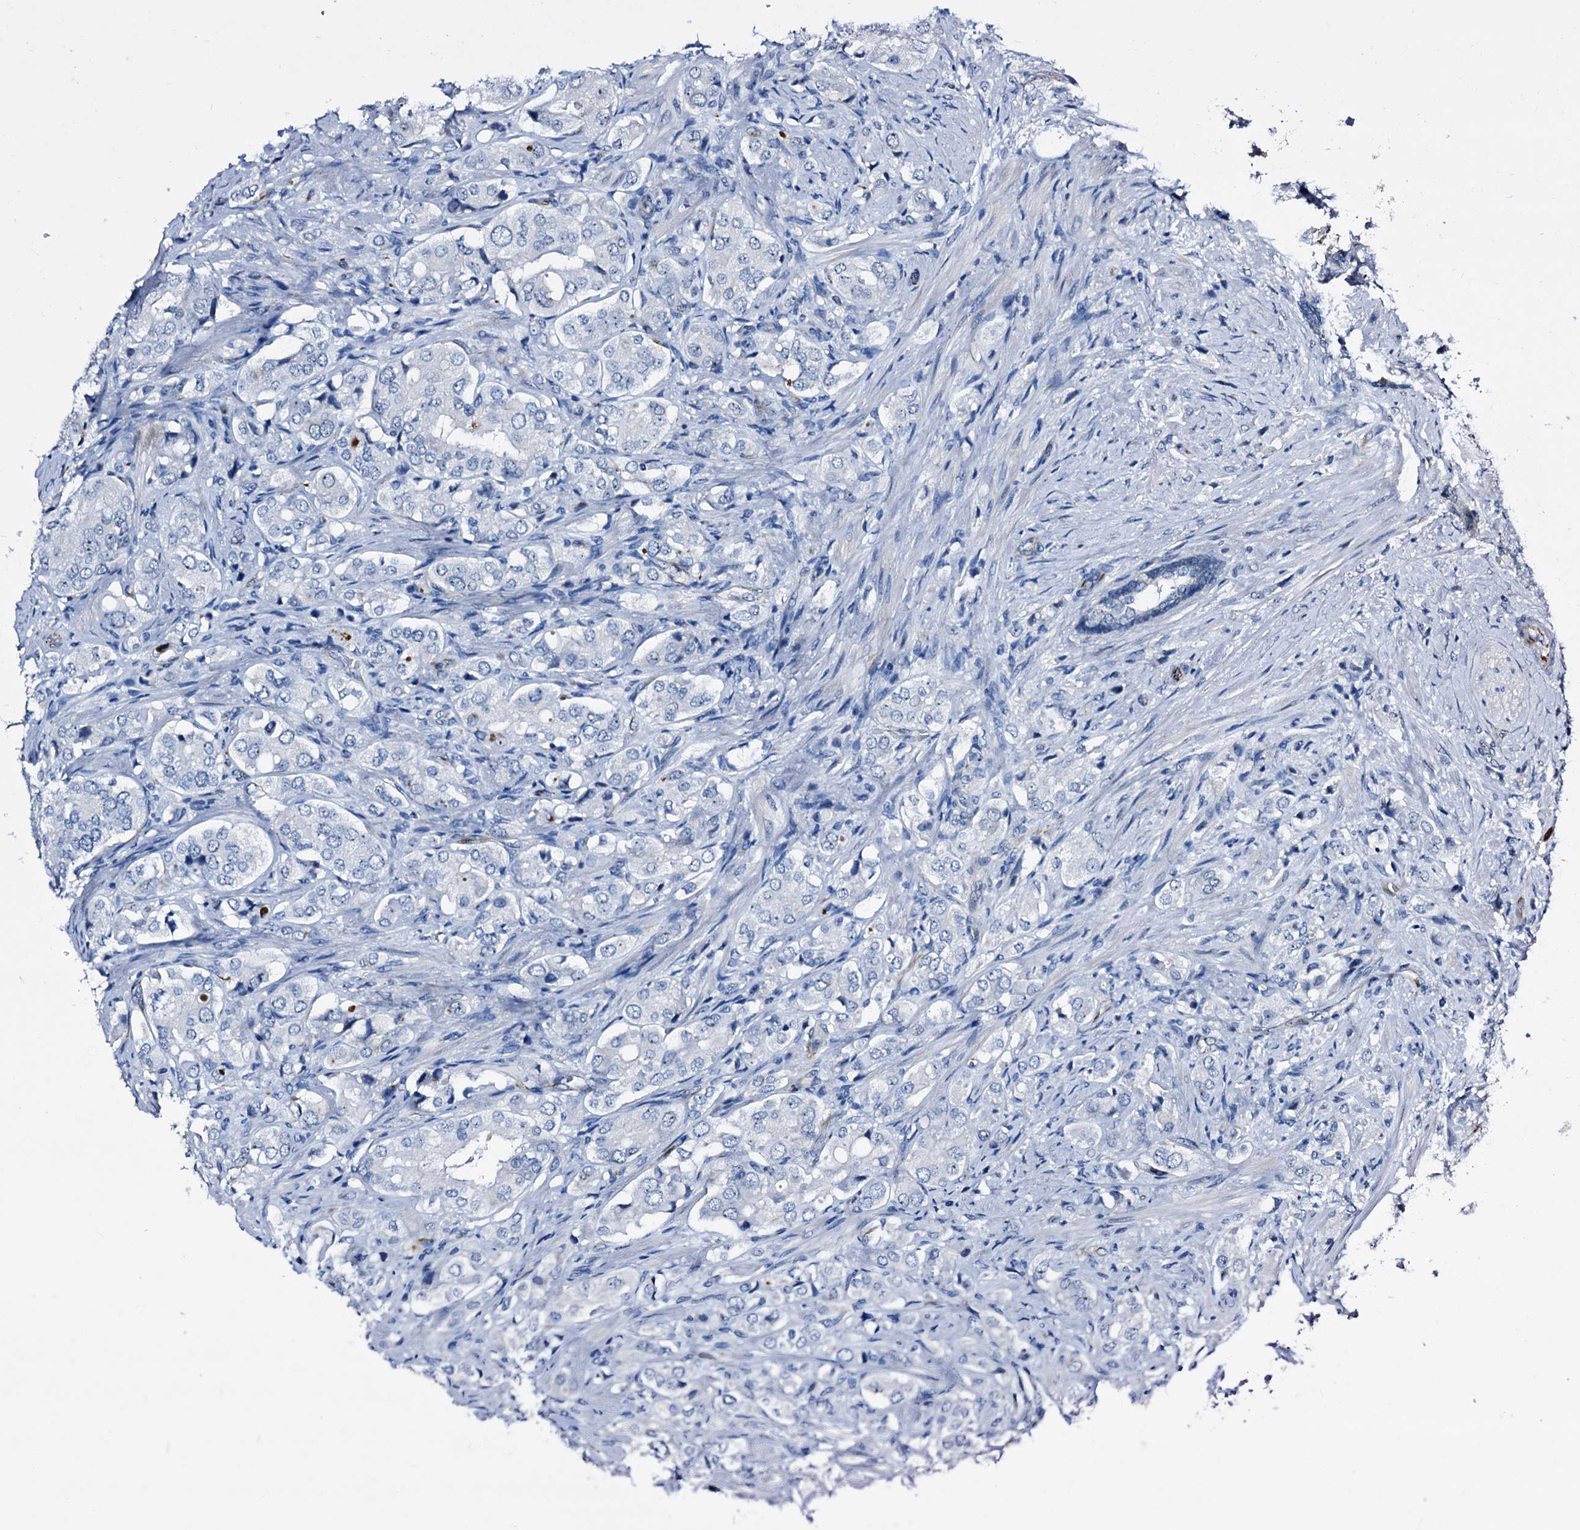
{"staining": {"intensity": "negative", "quantity": "none", "location": "none"}, "tissue": "prostate cancer", "cell_type": "Tumor cells", "image_type": "cancer", "snomed": [{"axis": "morphology", "description": "Adenocarcinoma, High grade"}, {"axis": "topography", "description": "Prostate"}], "caption": "IHC of adenocarcinoma (high-grade) (prostate) exhibits no positivity in tumor cells. (DAB (3,3'-diaminobenzidine) IHC, high magnification).", "gene": "EMG1", "patient": {"sex": "male", "age": 65}}